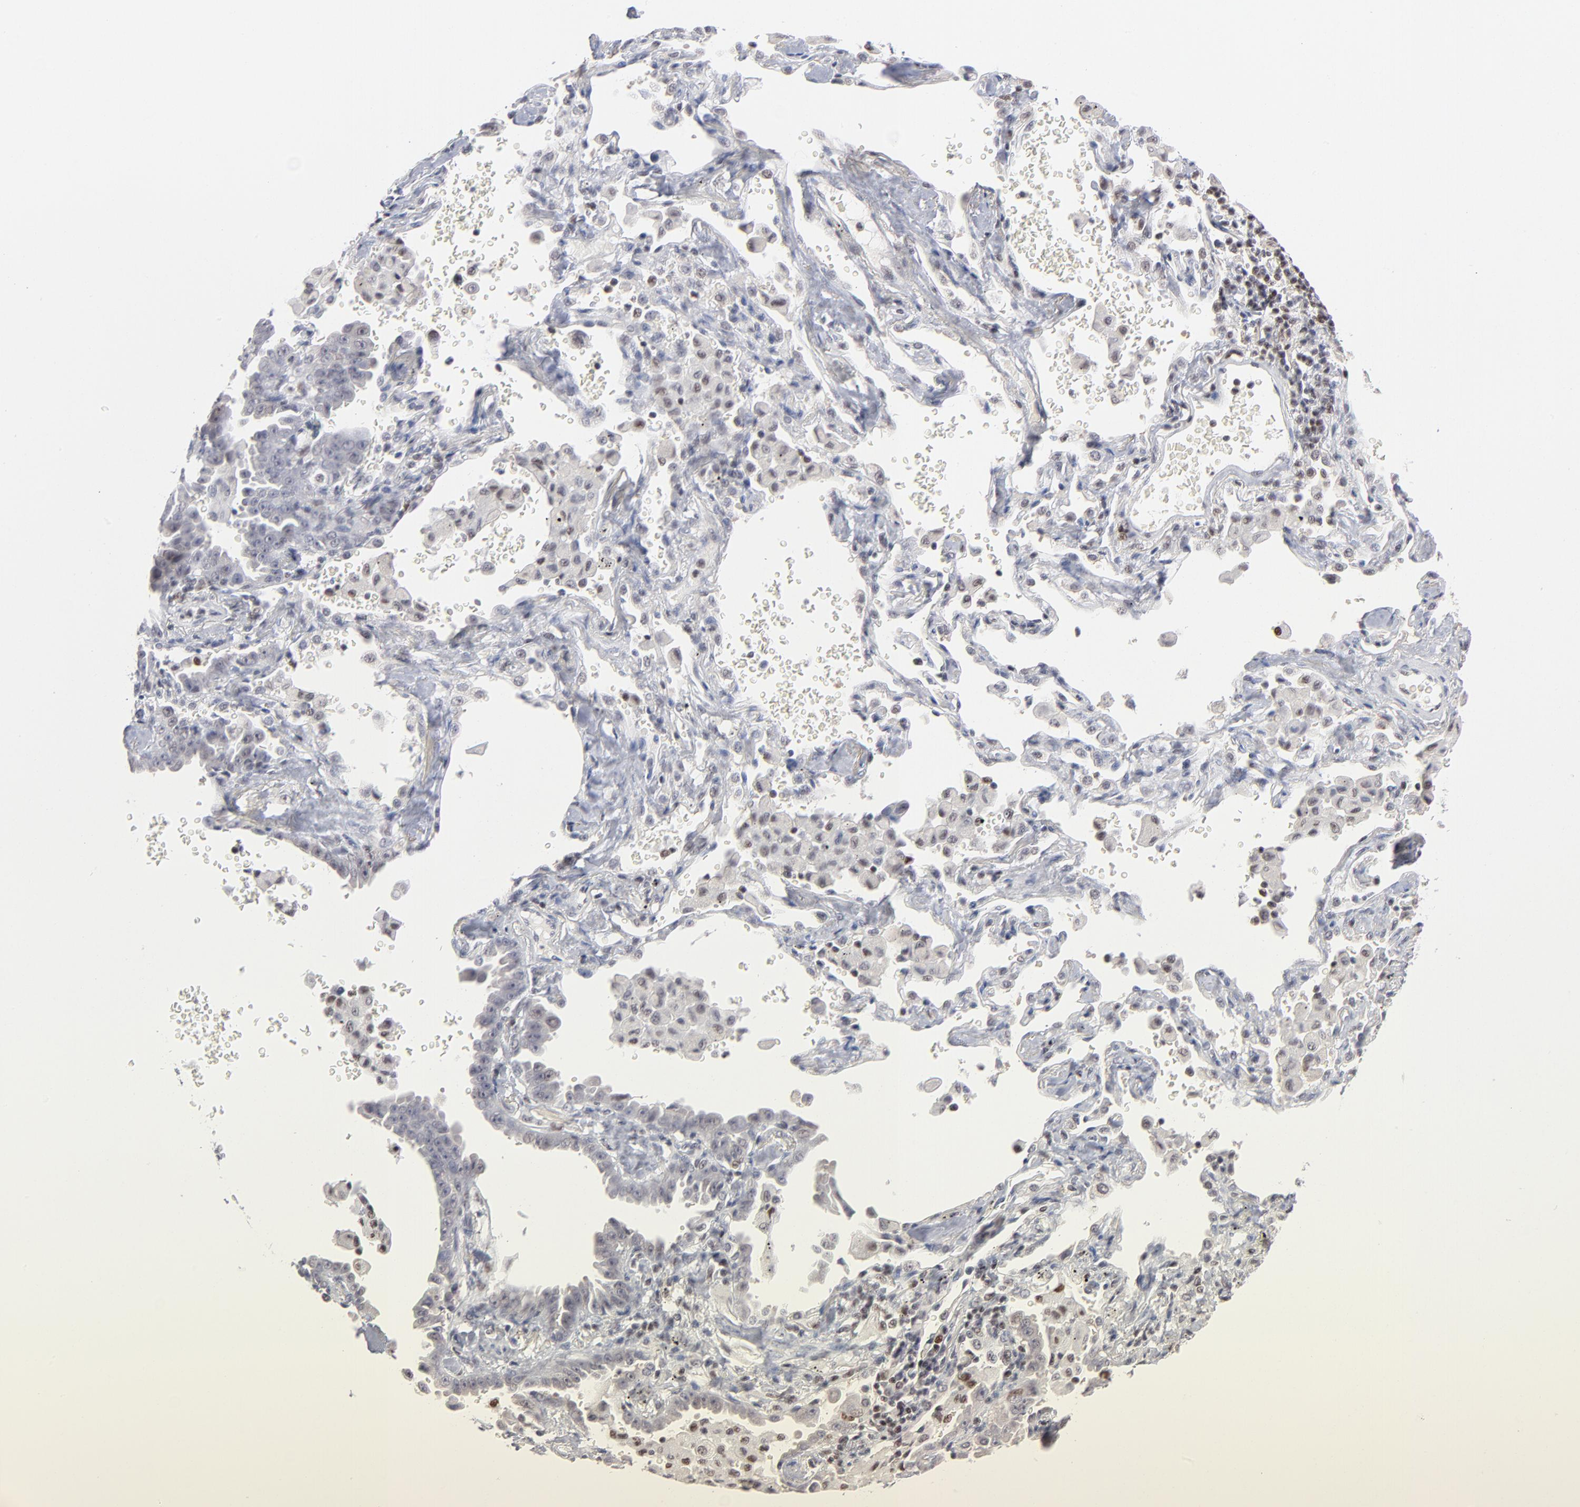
{"staining": {"intensity": "negative", "quantity": "none", "location": "none"}, "tissue": "lung cancer", "cell_type": "Tumor cells", "image_type": "cancer", "snomed": [{"axis": "morphology", "description": "Adenocarcinoma, NOS"}, {"axis": "topography", "description": "Lung"}], "caption": "Immunohistochemical staining of lung adenocarcinoma demonstrates no significant expression in tumor cells.", "gene": "MAX", "patient": {"sex": "female", "age": 64}}